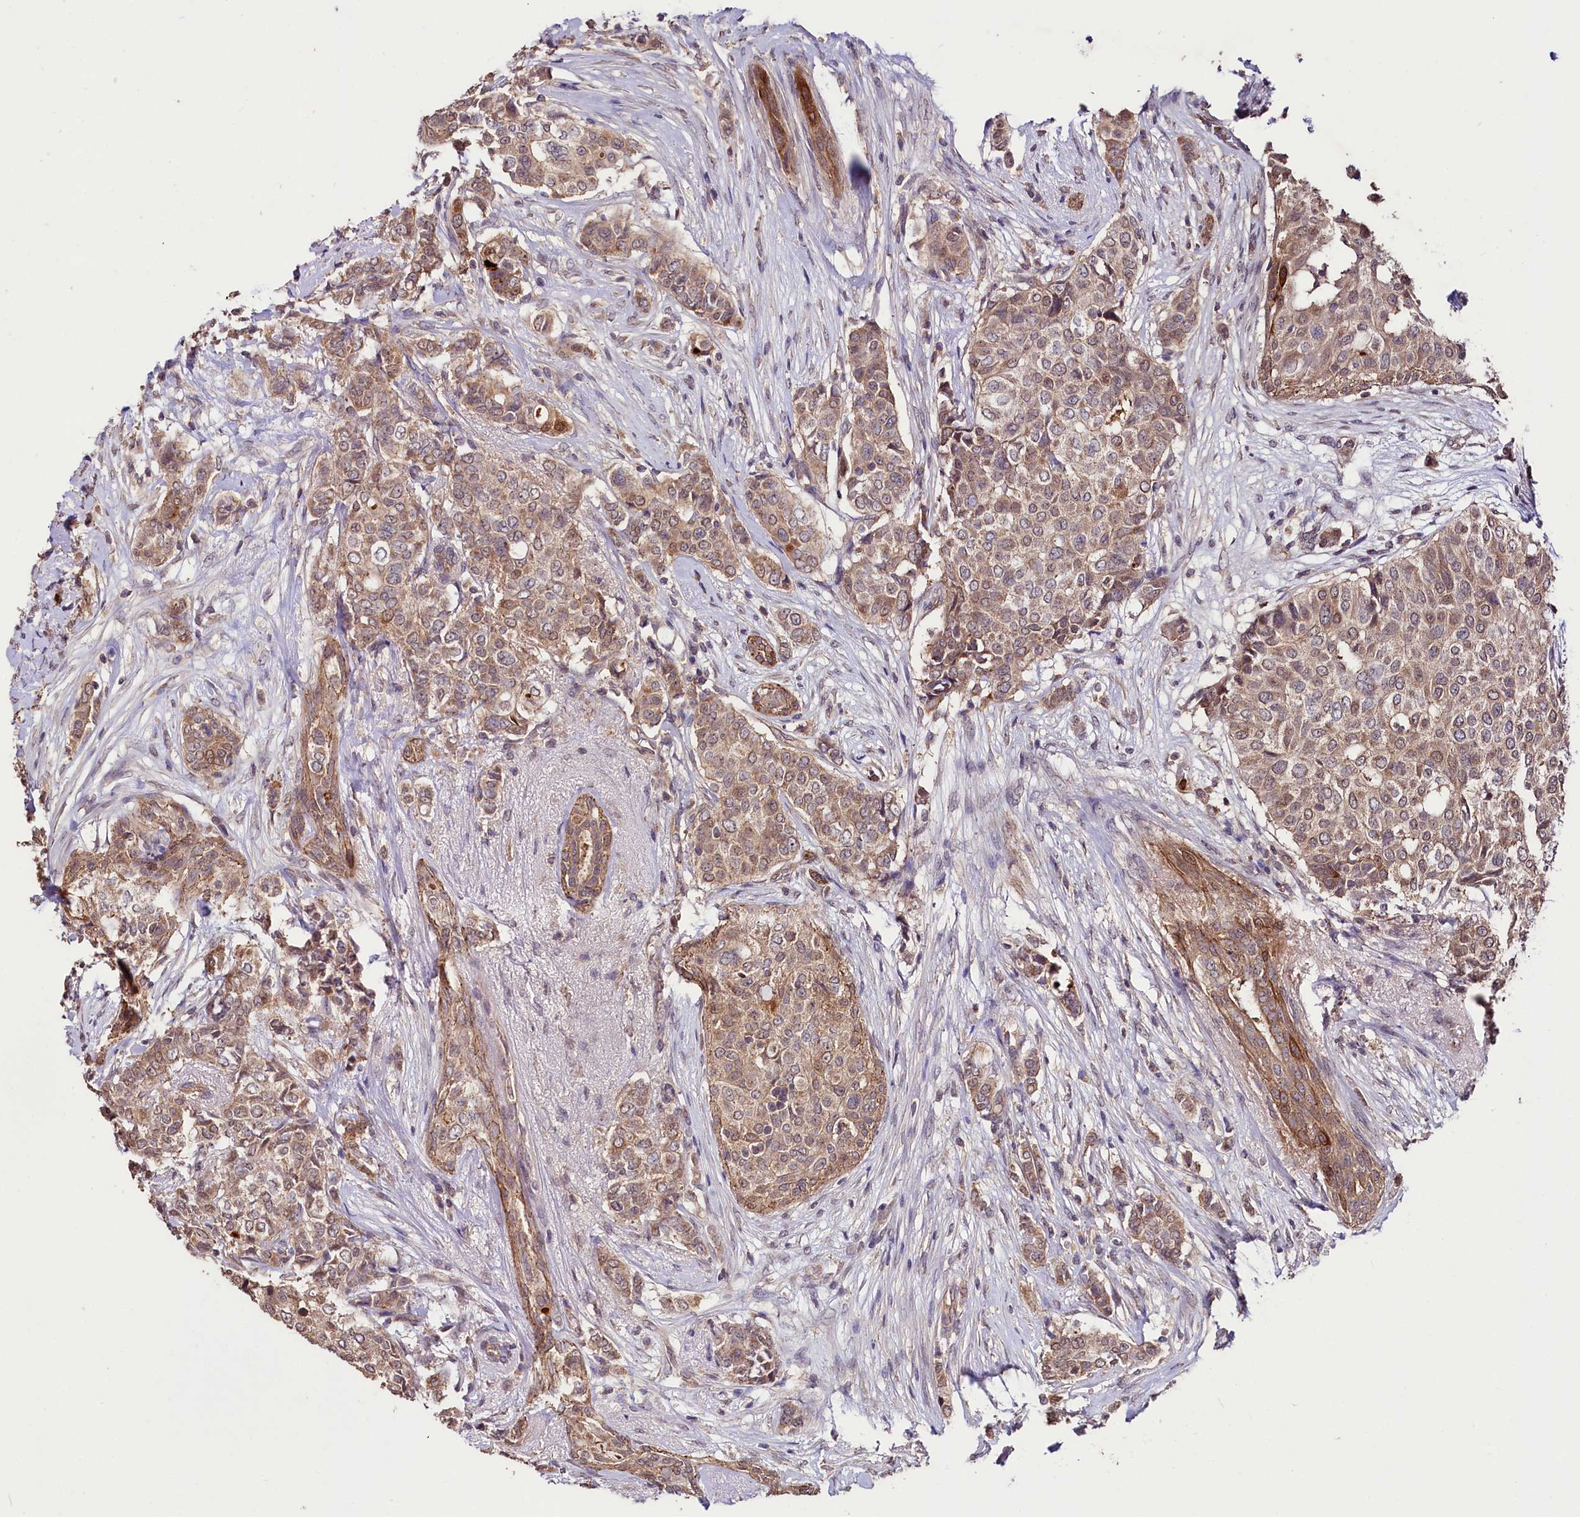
{"staining": {"intensity": "moderate", "quantity": ">75%", "location": "cytoplasmic/membranous"}, "tissue": "breast cancer", "cell_type": "Tumor cells", "image_type": "cancer", "snomed": [{"axis": "morphology", "description": "Lobular carcinoma"}, {"axis": "topography", "description": "Breast"}], "caption": "Approximately >75% of tumor cells in lobular carcinoma (breast) reveal moderate cytoplasmic/membranous protein staining as visualized by brown immunohistochemical staining.", "gene": "KLRB1", "patient": {"sex": "female", "age": 51}}